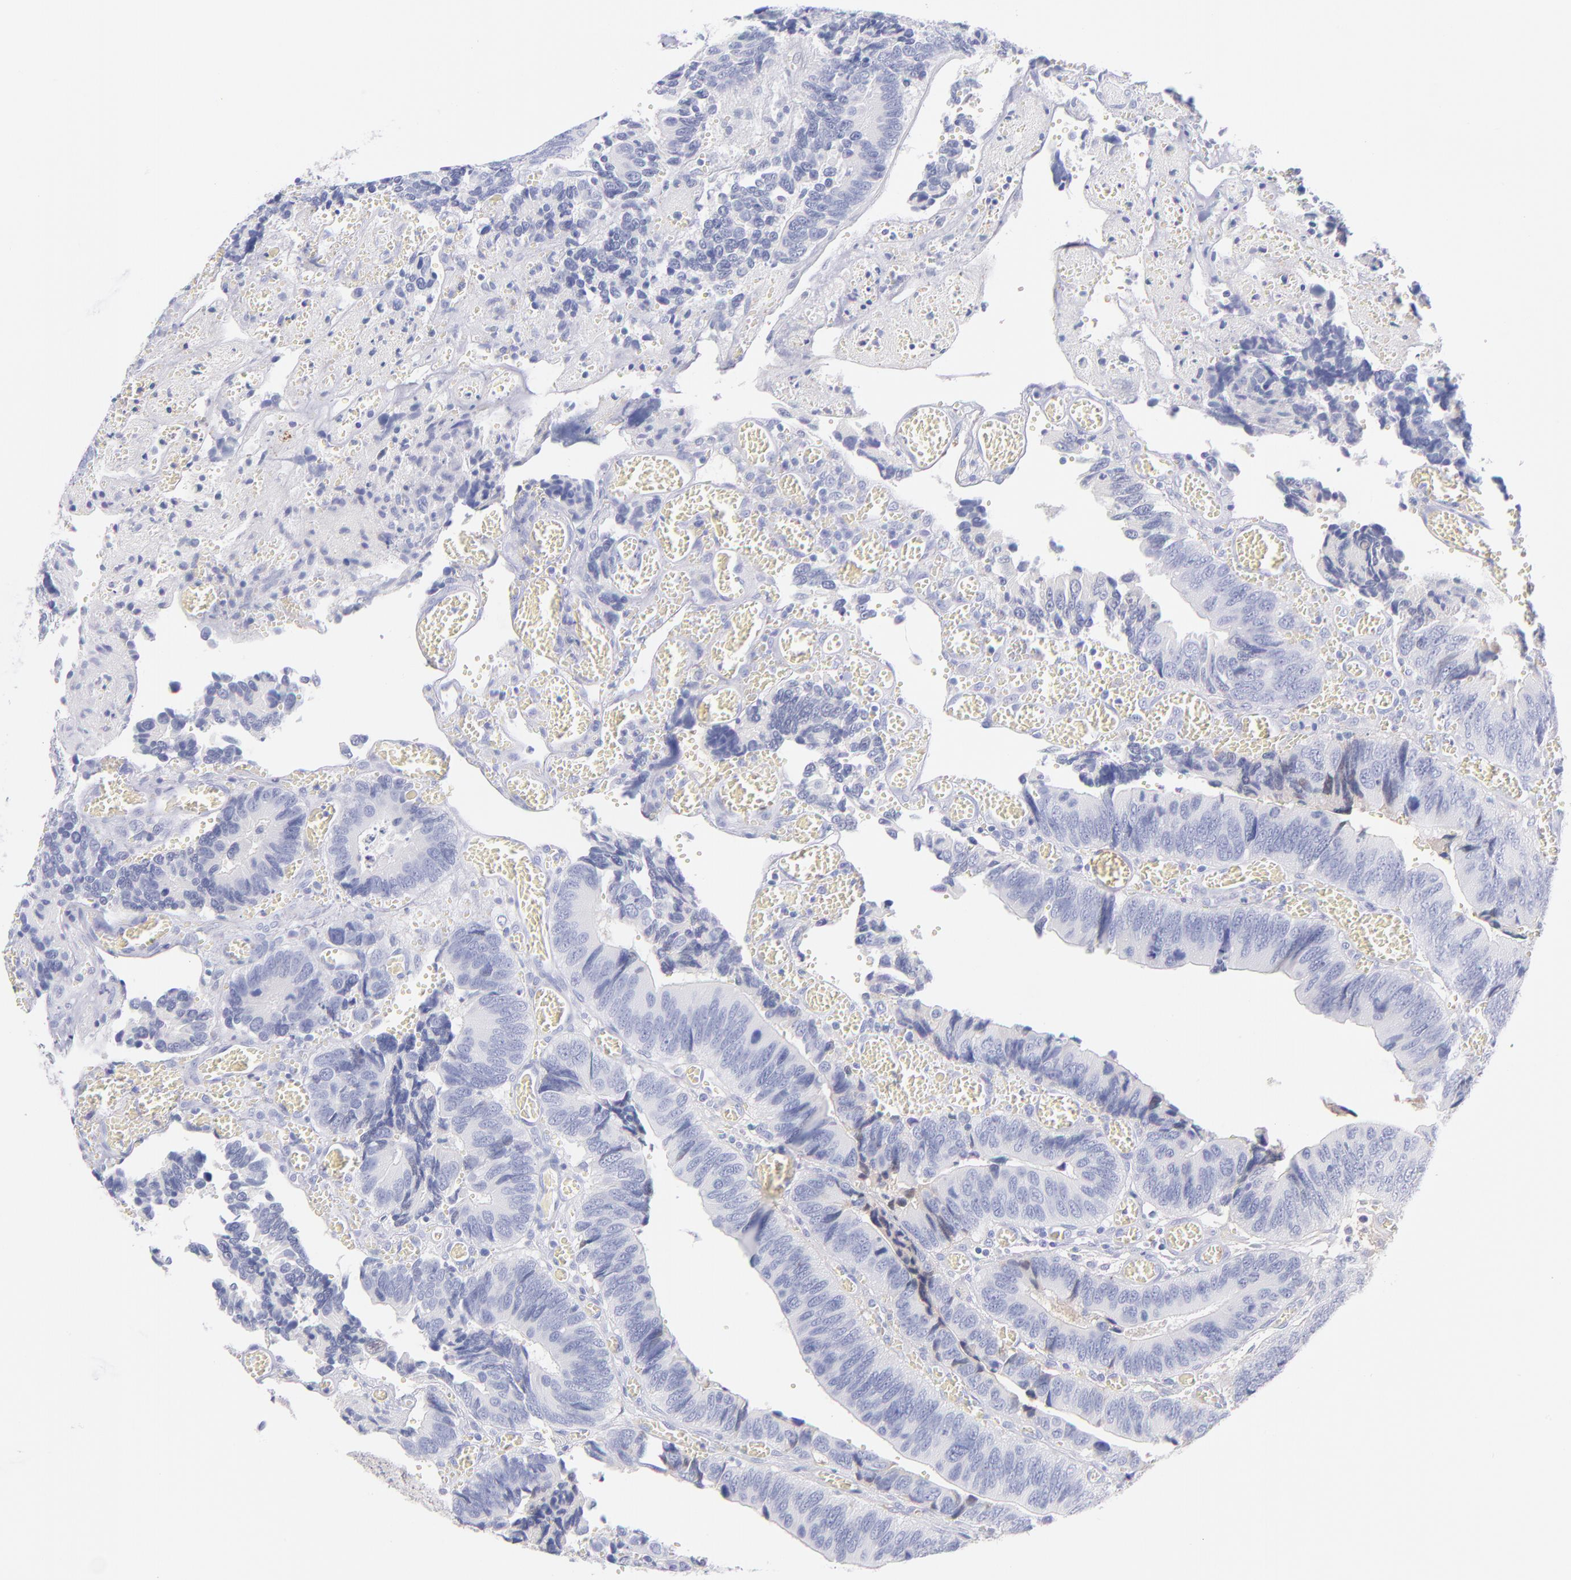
{"staining": {"intensity": "negative", "quantity": "none", "location": "none"}, "tissue": "colorectal cancer", "cell_type": "Tumor cells", "image_type": "cancer", "snomed": [{"axis": "morphology", "description": "Adenocarcinoma, NOS"}, {"axis": "topography", "description": "Colon"}], "caption": "An immunohistochemistry (IHC) micrograph of colorectal adenocarcinoma is shown. There is no staining in tumor cells of colorectal adenocarcinoma.", "gene": "HP", "patient": {"sex": "male", "age": 72}}